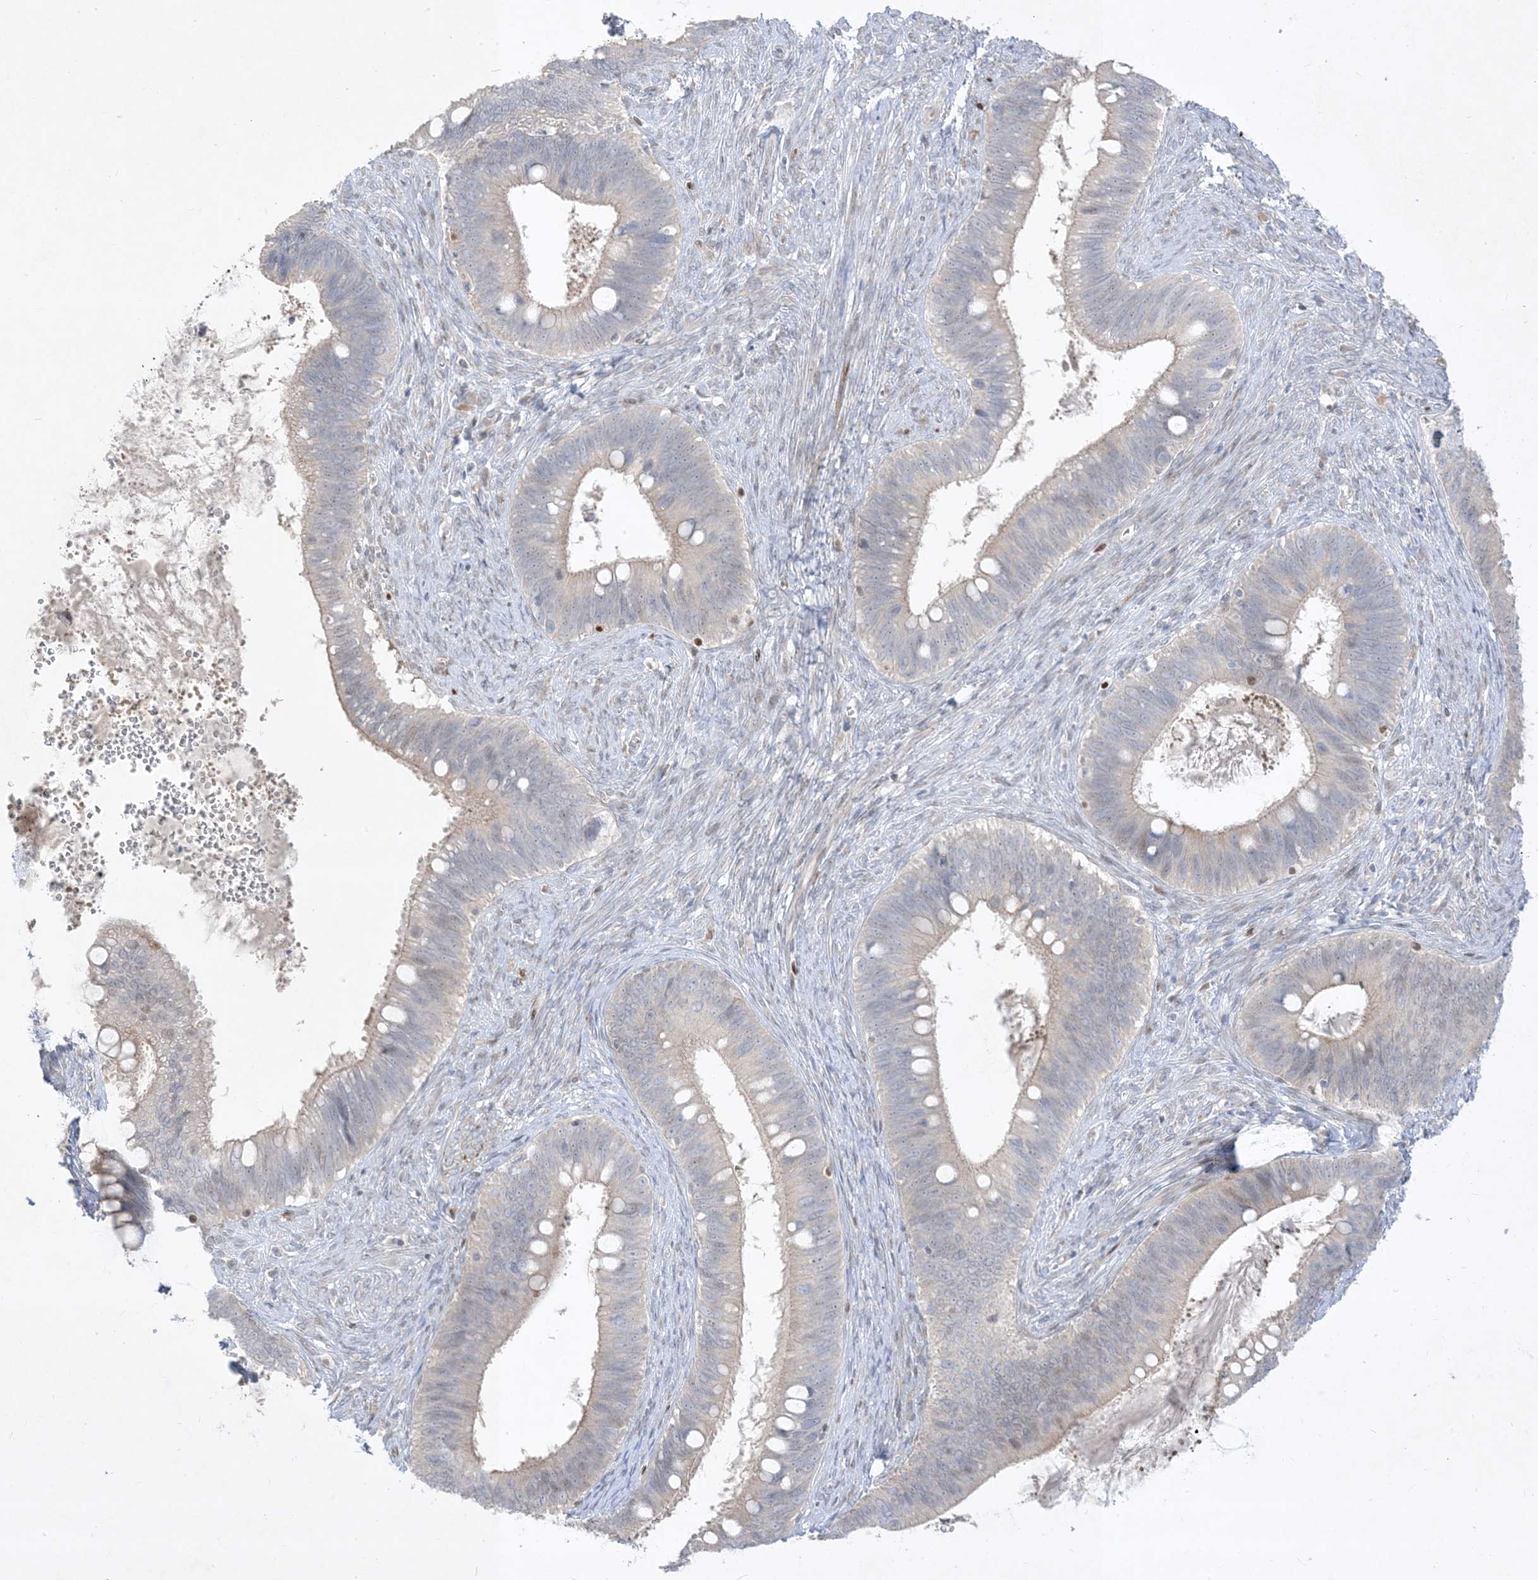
{"staining": {"intensity": "negative", "quantity": "none", "location": "none"}, "tissue": "cervical cancer", "cell_type": "Tumor cells", "image_type": "cancer", "snomed": [{"axis": "morphology", "description": "Adenocarcinoma, NOS"}, {"axis": "topography", "description": "Cervix"}], "caption": "Protein analysis of cervical adenocarcinoma exhibits no significant staining in tumor cells. The staining was performed using DAB to visualize the protein expression in brown, while the nuclei were stained in blue with hematoxylin (Magnification: 20x).", "gene": "BHLHE40", "patient": {"sex": "female", "age": 42}}